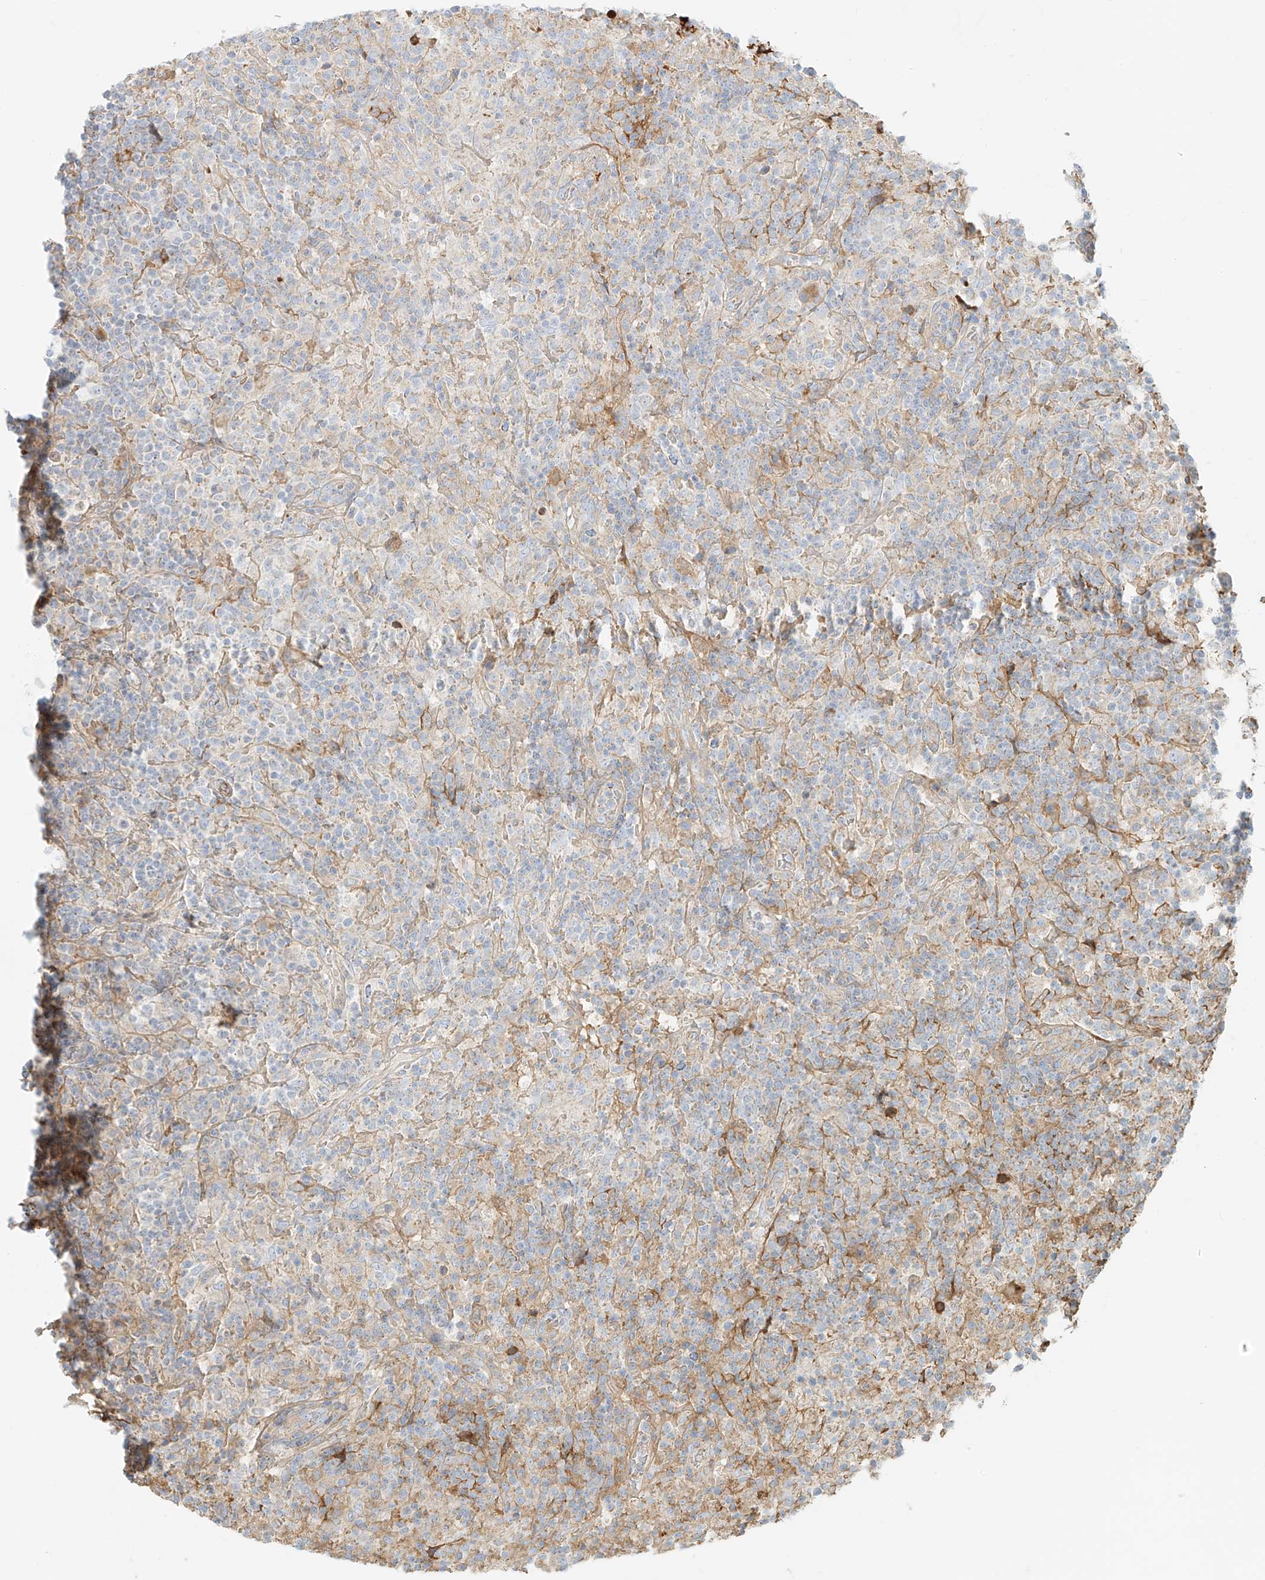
{"staining": {"intensity": "negative", "quantity": "none", "location": "none"}, "tissue": "lymphoma", "cell_type": "Tumor cells", "image_type": "cancer", "snomed": [{"axis": "morphology", "description": "Hodgkin's disease, NOS"}, {"axis": "topography", "description": "Lymph node"}], "caption": "Lymphoma was stained to show a protein in brown. There is no significant positivity in tumor cells.", "gene": "OCSTAMP", "patient": {"sex": "male", "age": 70}}